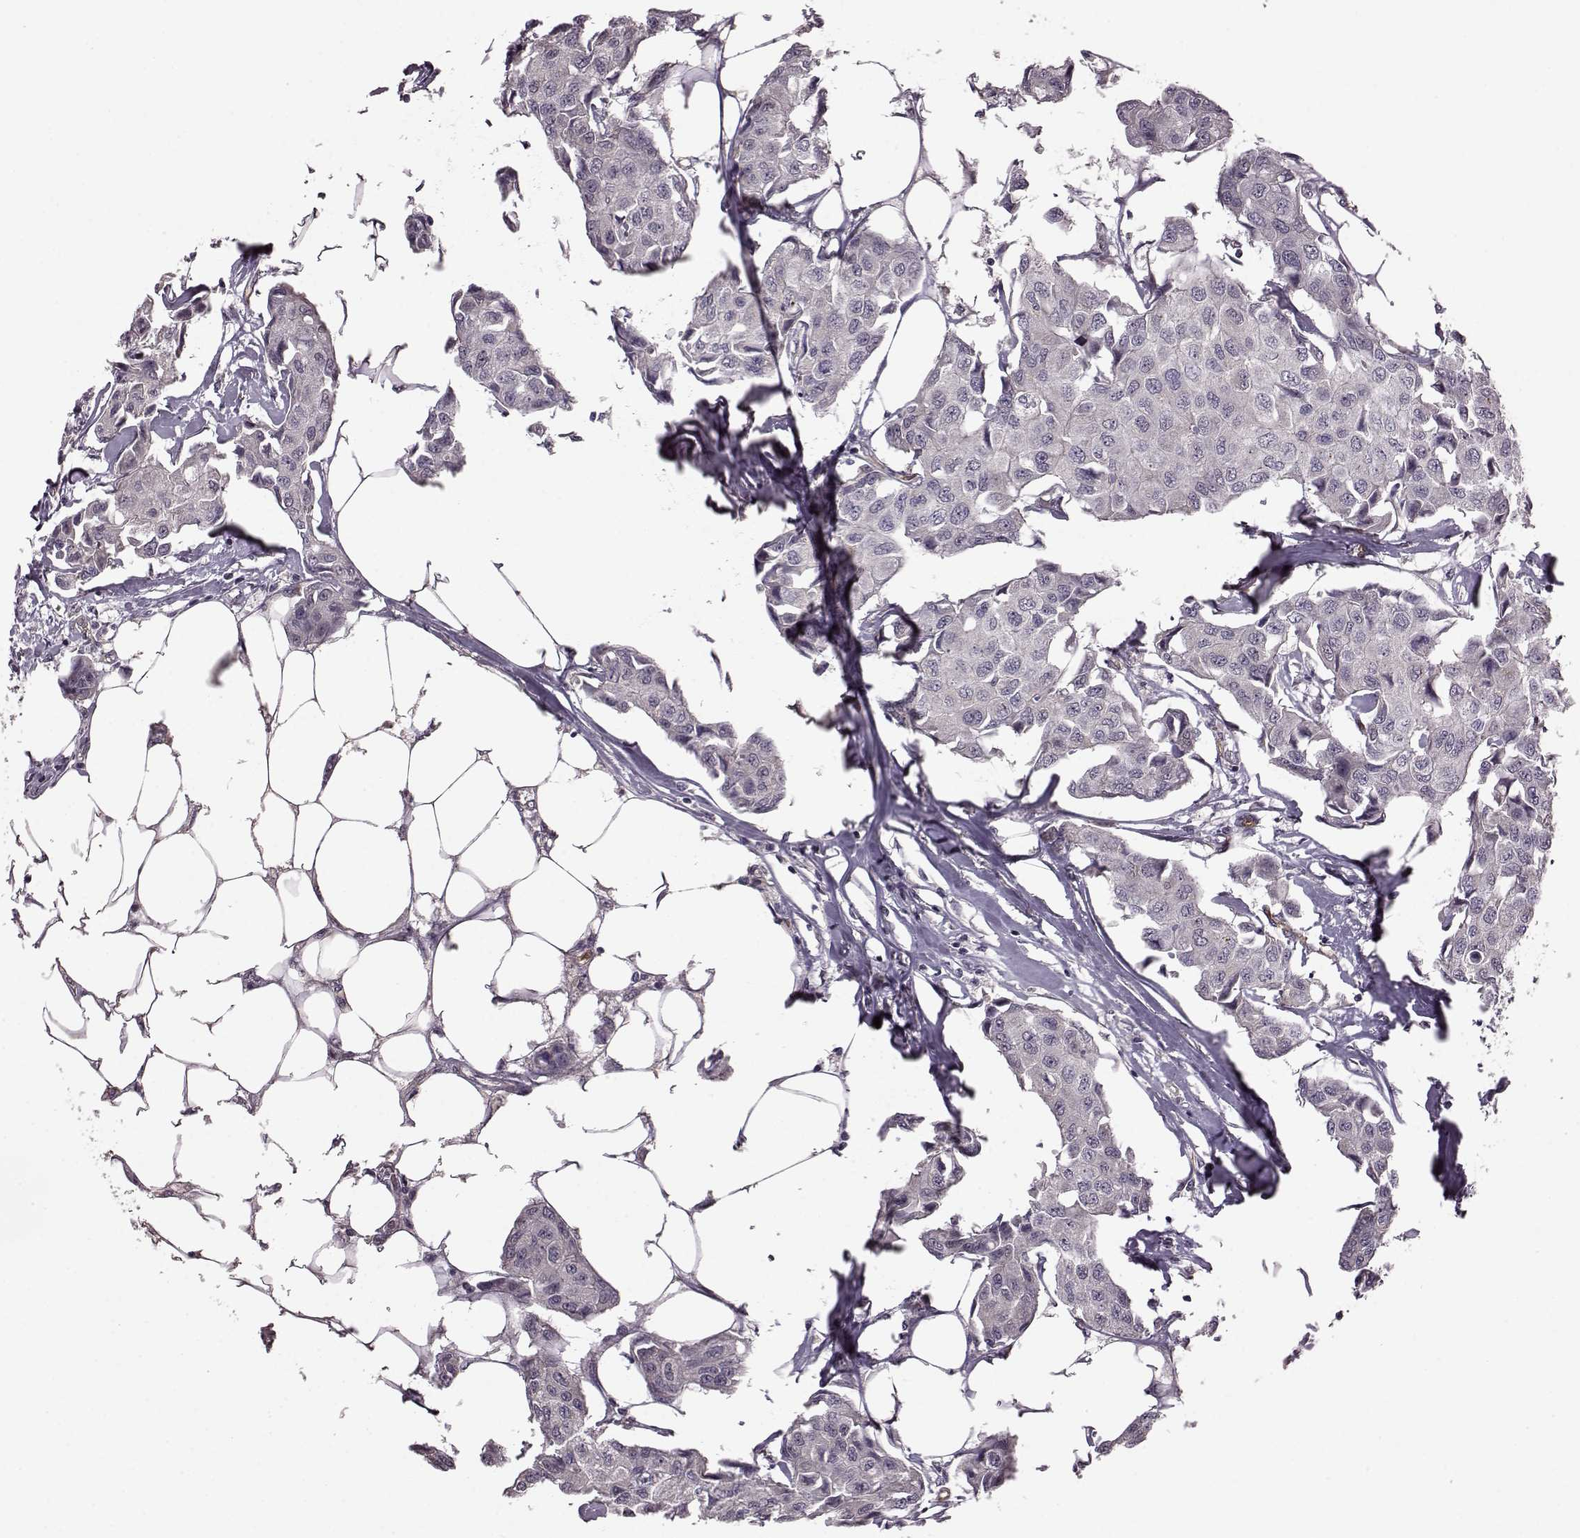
{"staining": {"intensity": "negative", "quantity": "none", "location": "none"}, "tissue": "breast cancer", "cell_type": "Tumor cells", "image_type": "cancer", "snomed": [{"axis": "morphology", "description": "Duct carcinoma"}, {"axis": "topography", "description": "Breast"}, {"axis": "topography", "description": "Lymph node"}], "caption": "The photomicrograph displays no staining of tumor cells in breast cancer (invasive ductal carcinoma).", "gene": "SYNPO", "patient": {"sex": "female", "age": 80}}